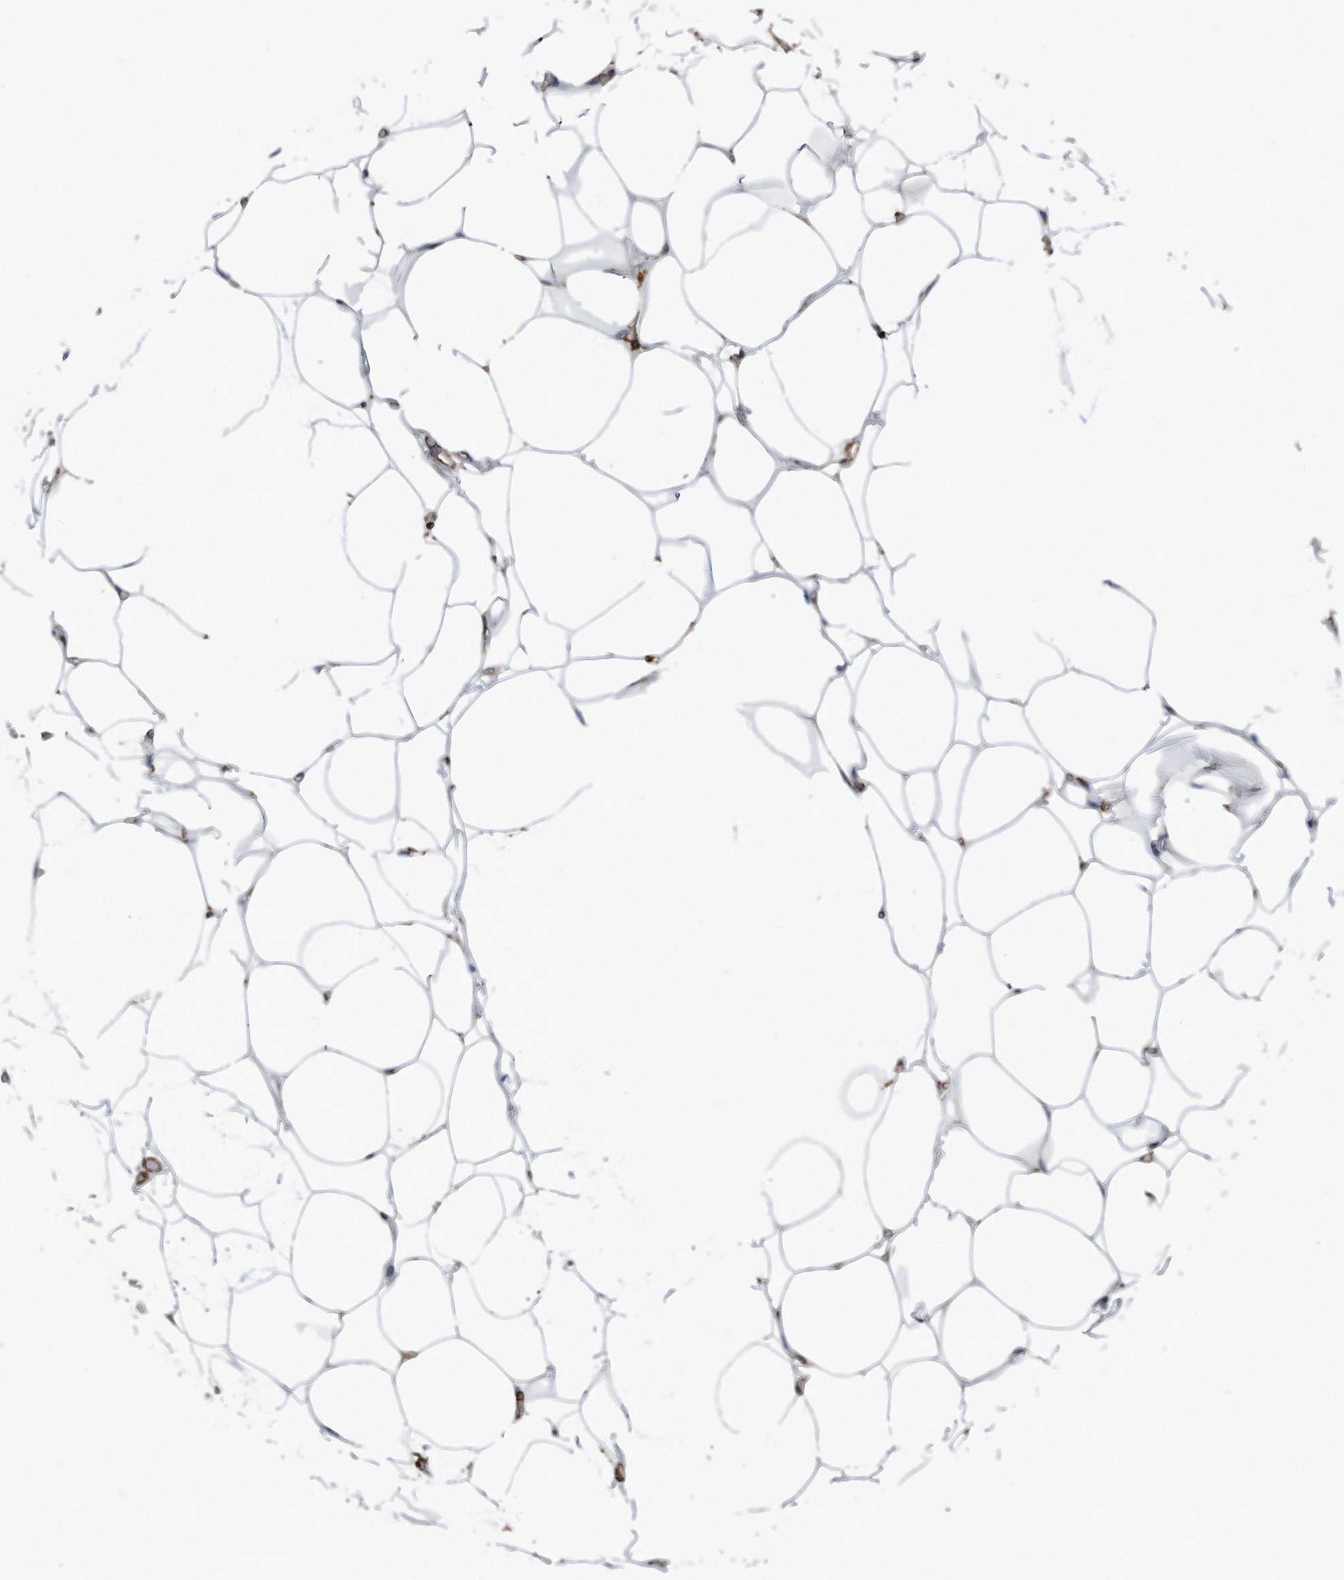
{"staining": {"intensity": "negative", "quantity": "none", "location": "none"}, "tissue": "adipose tissue", "cell_type": "Adipocytes", "image_type": "normal", "snomed": [{"axis": "morphology", "description": "Normal tissue, NOS"}, {"axis": "topography", "description": "Breast"}], "caption": "Adipocytes show no significant staining in unremarkable adipose tissue. (Stains: DAB immunohistochemistry with hematoxylin counter stain, Microscopy: brightfield microscopy at high magnification).", "gene": "RSPO3", "patient": {"sex": "female", "age": 23}}